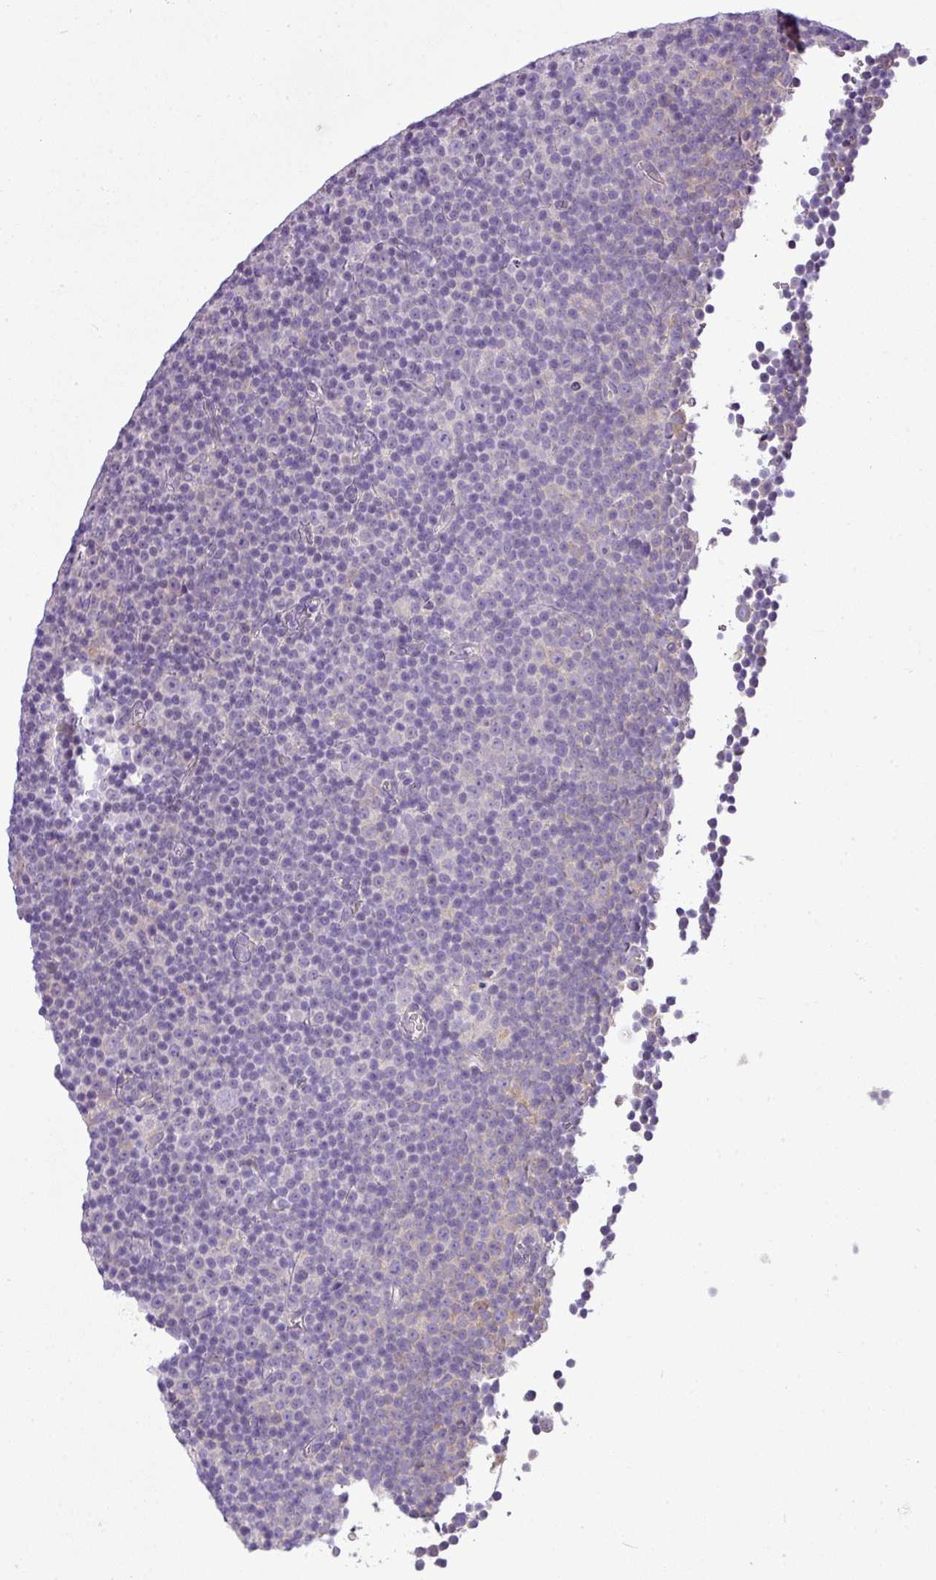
{"staining": {"intensity": "negative", "quantity": "none", "location": "none"}, "tissue": "lymphoma", "cell_type": "Tumor cells", "image_type": "cancer", "snomed": [{"axis": "morphology", "description": "Malignant lymphoma, non-Hodgkin's type, Low grade"}, {"axis": "topography", "description": "Lymph node"}], "caption": "IHC of low-grade malignant lymphoma, non-Hodgkin's type exhibits no expression in tumor cells. The staining is performed using DAB (3,3'-diaminobenzidine) brown chromogen with nuclei counter-stained in using hematoxylin.", "gene": "TOR1AIP2", "patient": {"sex": "female", "age": 67}}